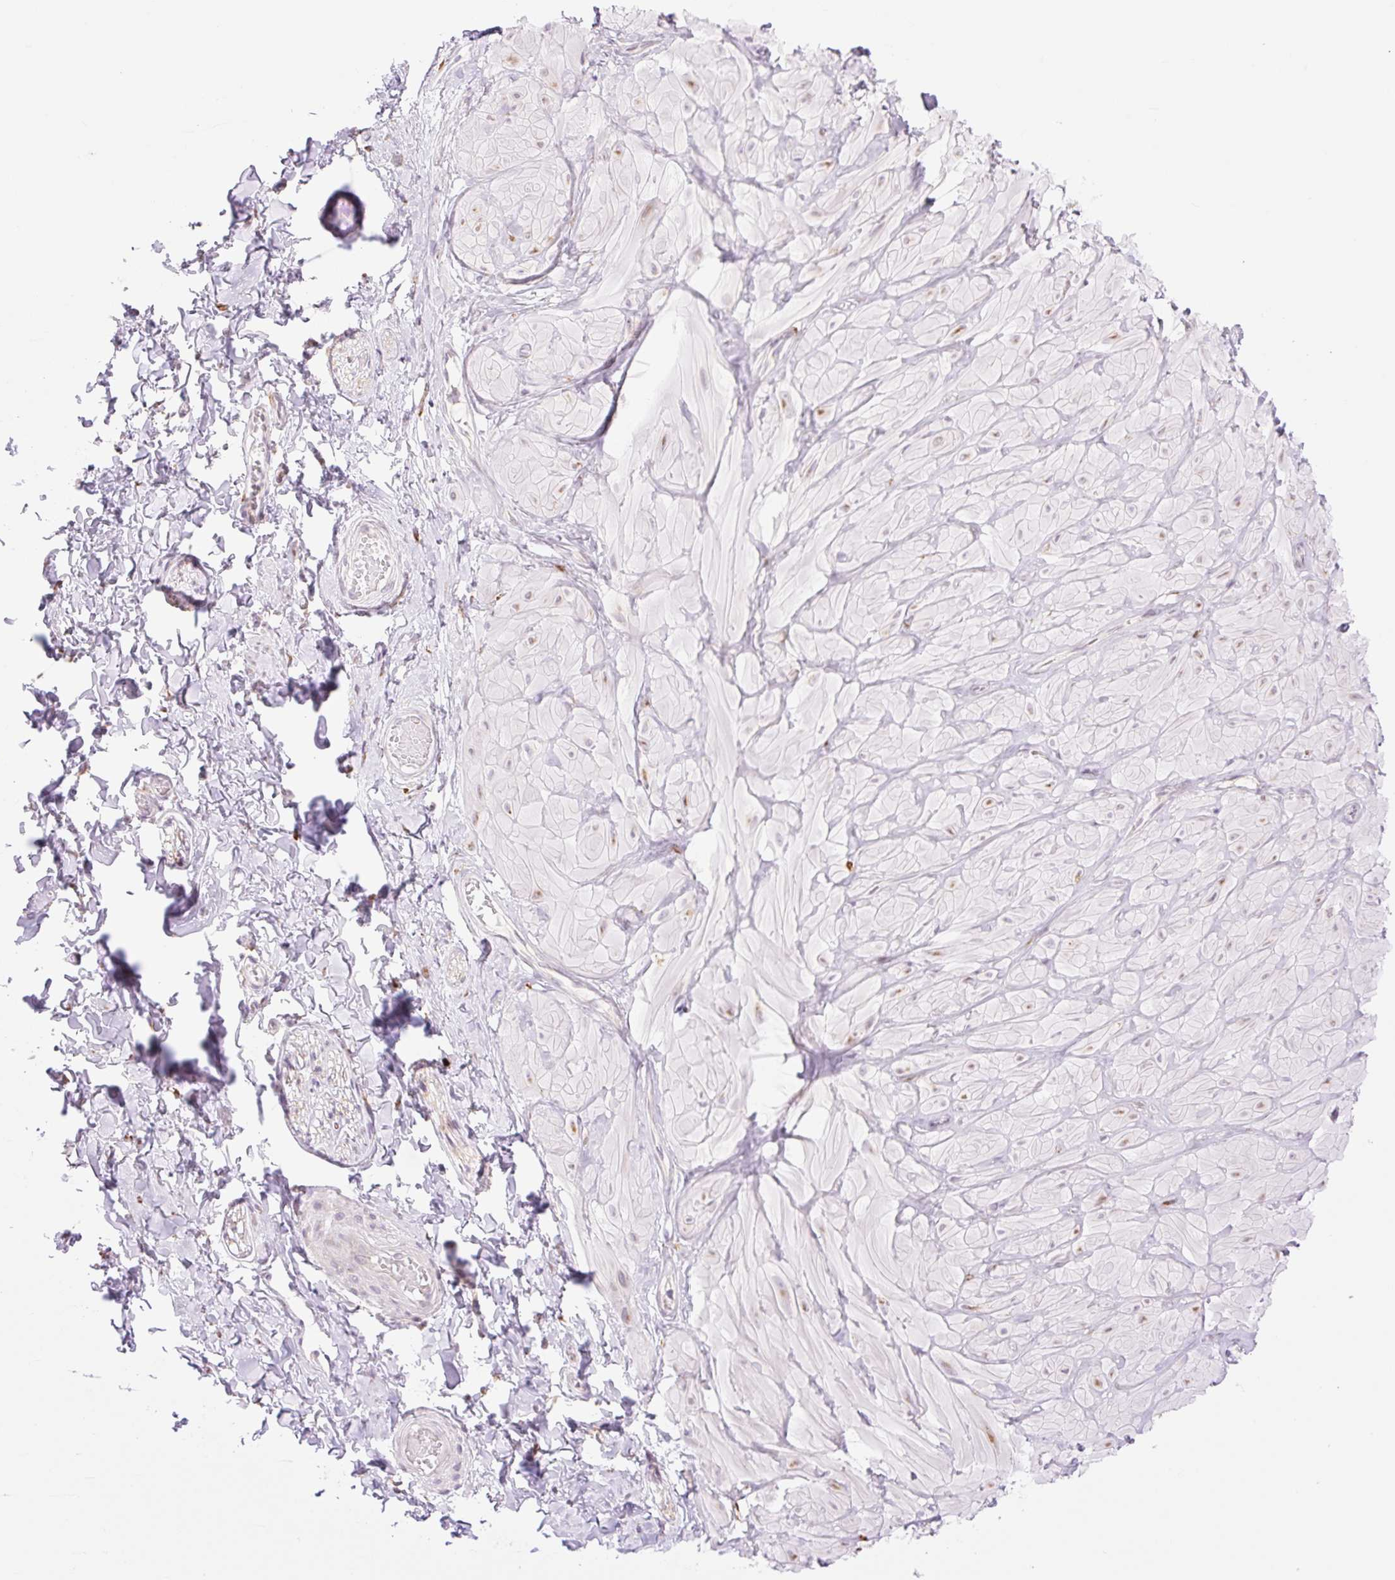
{"staining": {"intensity": "negative", "quantity": "none", "location": "none"}, "tissue": "adipose tissue", "cell_type": "Adipocytes", "image_type": "normal", "snomed": [{"axis": "morphology", "description": "Normal tissue, NOS"}, {"axis": "topography", "description": "Soft tissue"}, {"axis": "topography", "description": "Adipose tissue"}, {"axis": "topography", "description": "Vascular tissue"}, {"axis": "topography", "description": "Peripheral nerve tissue"}], "caption": "Adipose tissue was stained to show a protein in brown. There is no significant staining in adipocytes. (DAB immunohistochemistry (IHC), high magnification).", "gene": "COL5A1", "patient": {"sex": "male", "age": 29}}